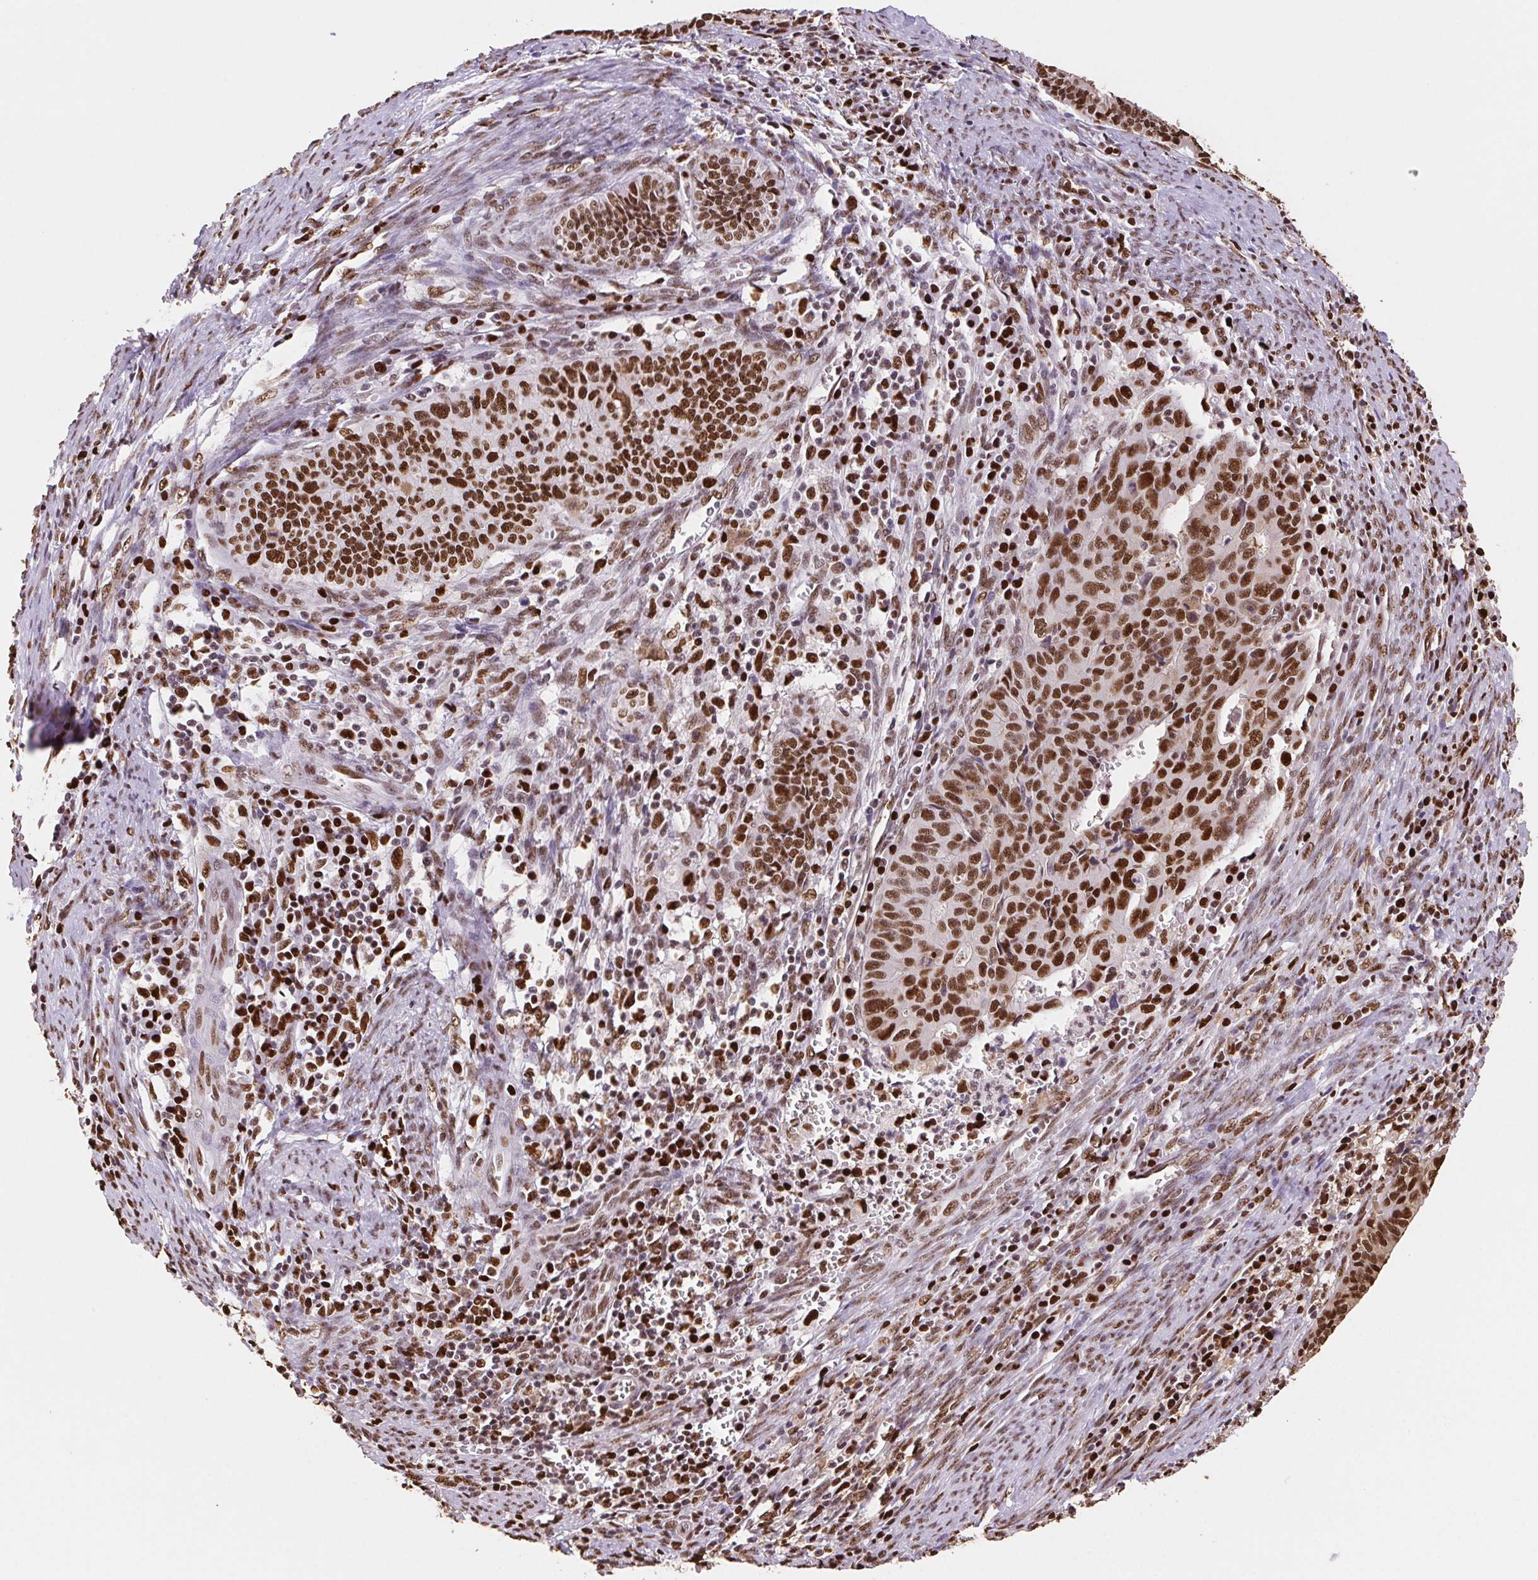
{"staining": {"intensity": "strong", "quantity": ">75%", "location": "nuclear"}, "tissue": "endometrial cancer", "cell_type": "Tumor cells", "image_type": "cancer", "snomed": [{"axis": "morphology", "description": "Adenocarcinoma, NOS"}, {"axis": "topography", "description": "Endometrium"}], "caption": "IHC photomicrograph of human adenocarcinoma (endometrial) stained for a protein (brown), which shows high levels of strong nuclear positivity in about >75% of tumor cells.", "gene": "SET", "patient": {"sex": "female", "age": 65}}